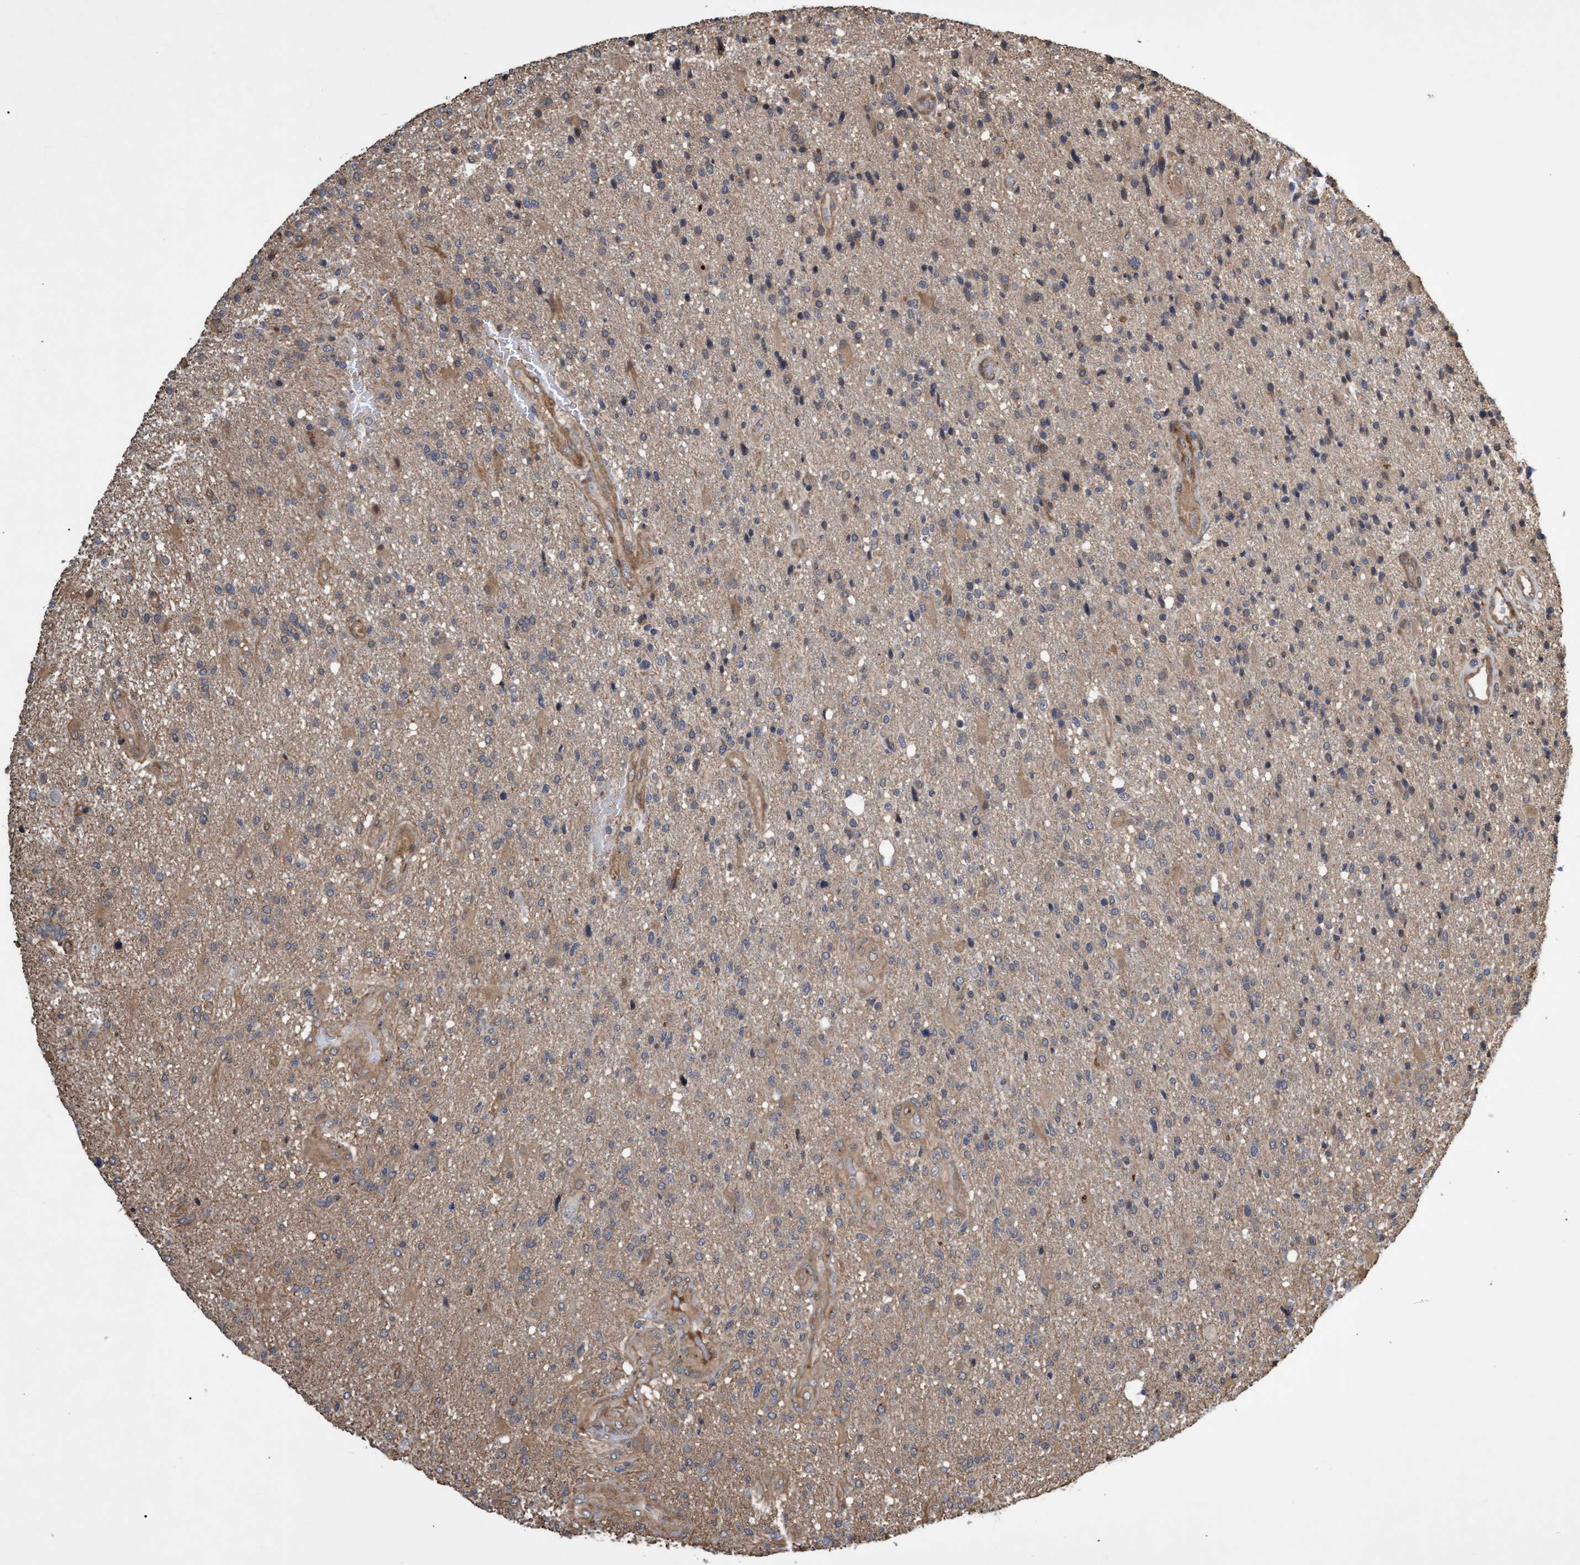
{"staining": {"intensity": "weak", "quantity": "<25%", "location": "cytoplasmic/membranous"}, "tissue": "glioma", "cell_type": "Tumor cells", "image_type": "cancer", "snomed": [{"axis": "morphology", "description": "Glioma, malignant, High grade"}, {"axis": "topography", "description": "Brain"}], "caption": "Immunohistochemistry histopathology image of neoplastic tissue: human malignant glioma (high-grade) stained with DAB (3,3'-diaminobenzidine) shows no significant protein staining in tumor cells. (DAB (3,3'-diaminobenzidine) immunohistochemistry with hematoxylin counter stain).", "gene": "TNFRSF10B", "patient": {"sex": "male", "age": 72}}